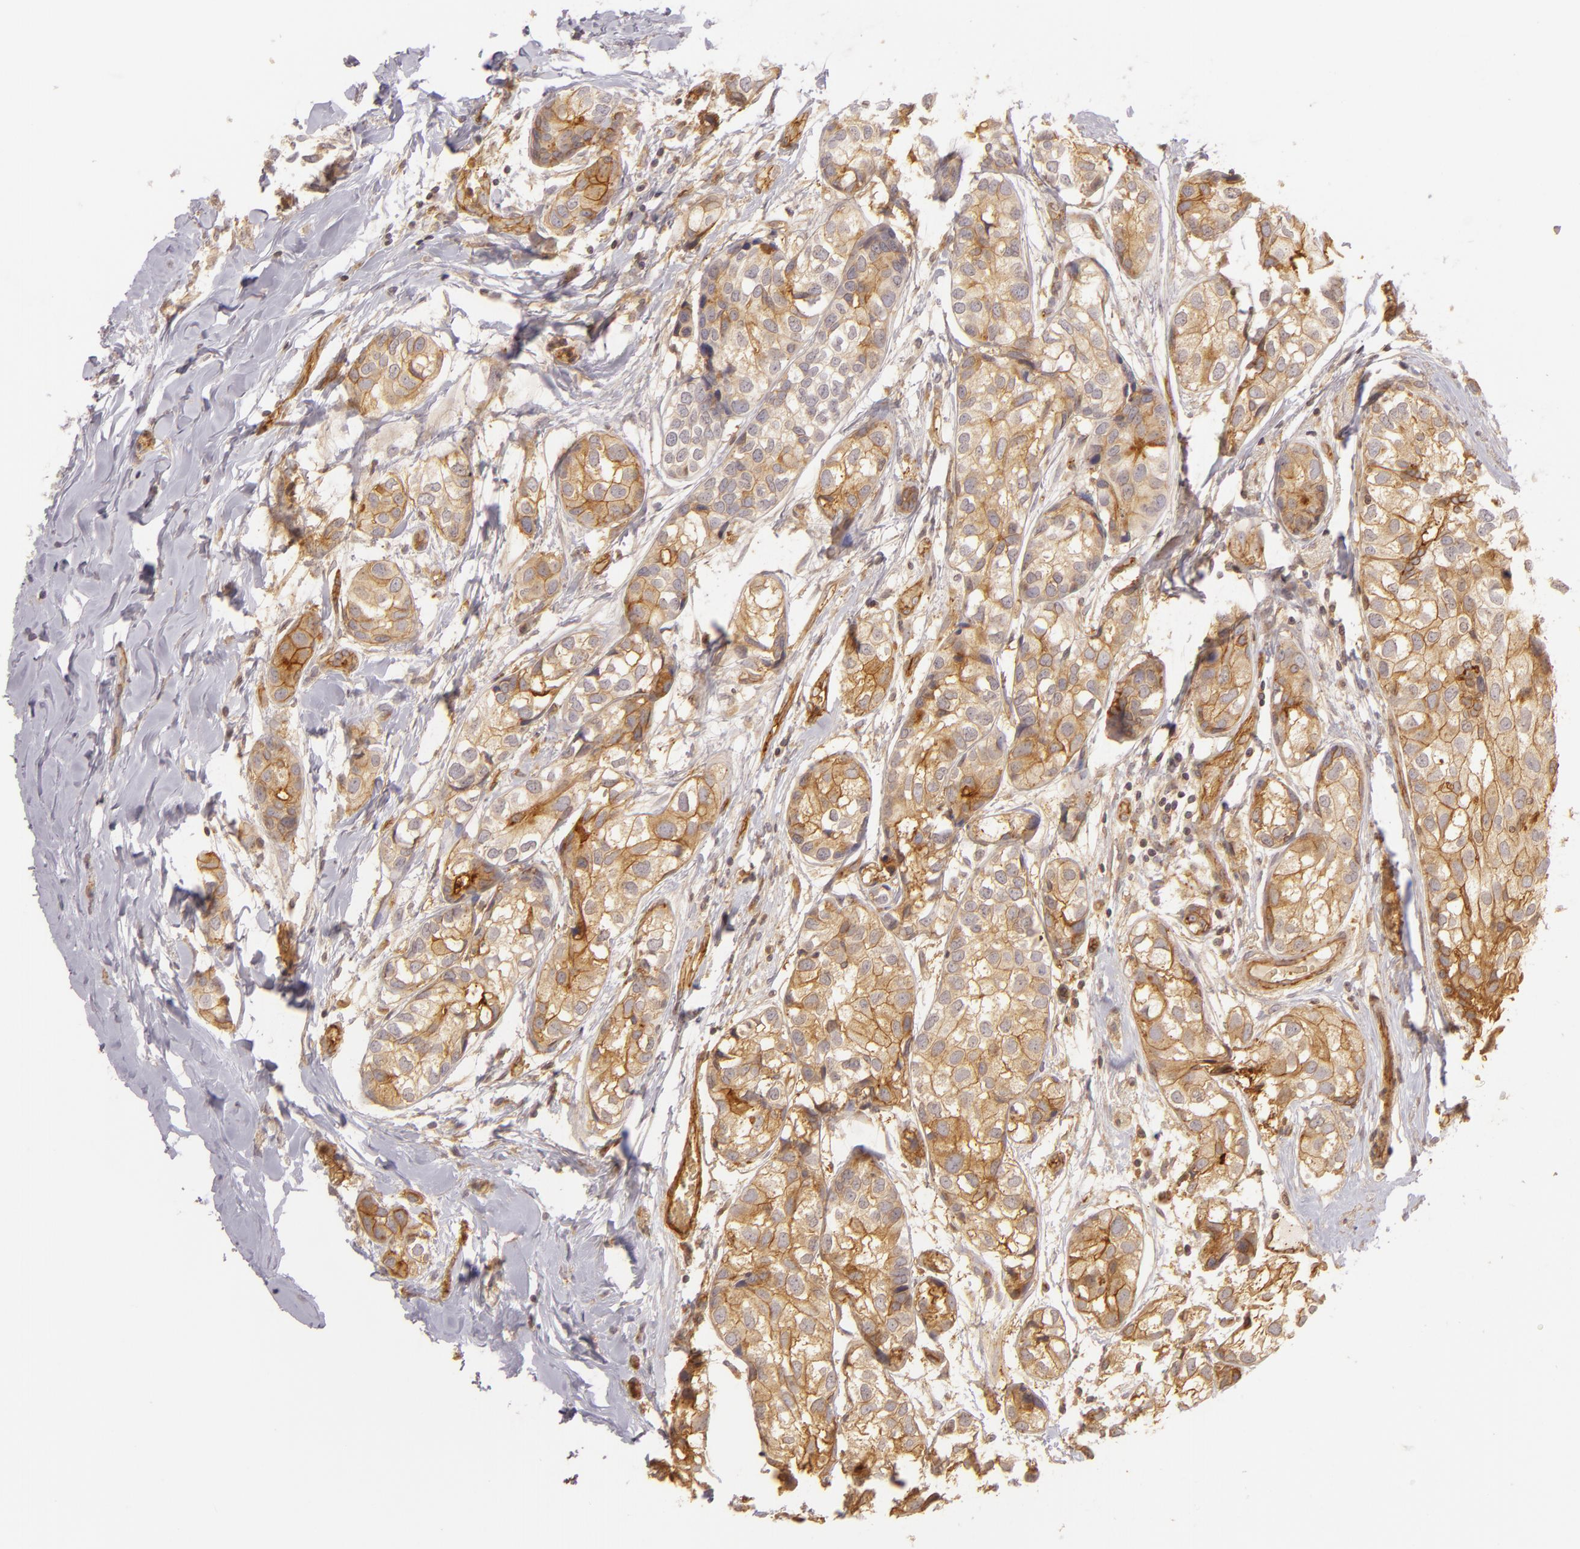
{"staining": {"intensity": "moderate", "quantity": "25%-75%", "location": "cytoplasmic/membranous"}, "tissue": "breast cancer", "cell_type": "Tumor cells", "image_type": "cancer", "snomed": [{"axis": "morphology", "description": "Duct carcinoma"}, {"axis": "topography", "description": "Breast"}], "caption": "Immunohistochemistry of invasive ductal carcinoma (breast) exhibits medium levels of moderate cytoplasmic/membranous positivity in approximately 25%-75% of tumor cells.", "gene": "CD59", "patient": {"sex": "female", "age": 68}}